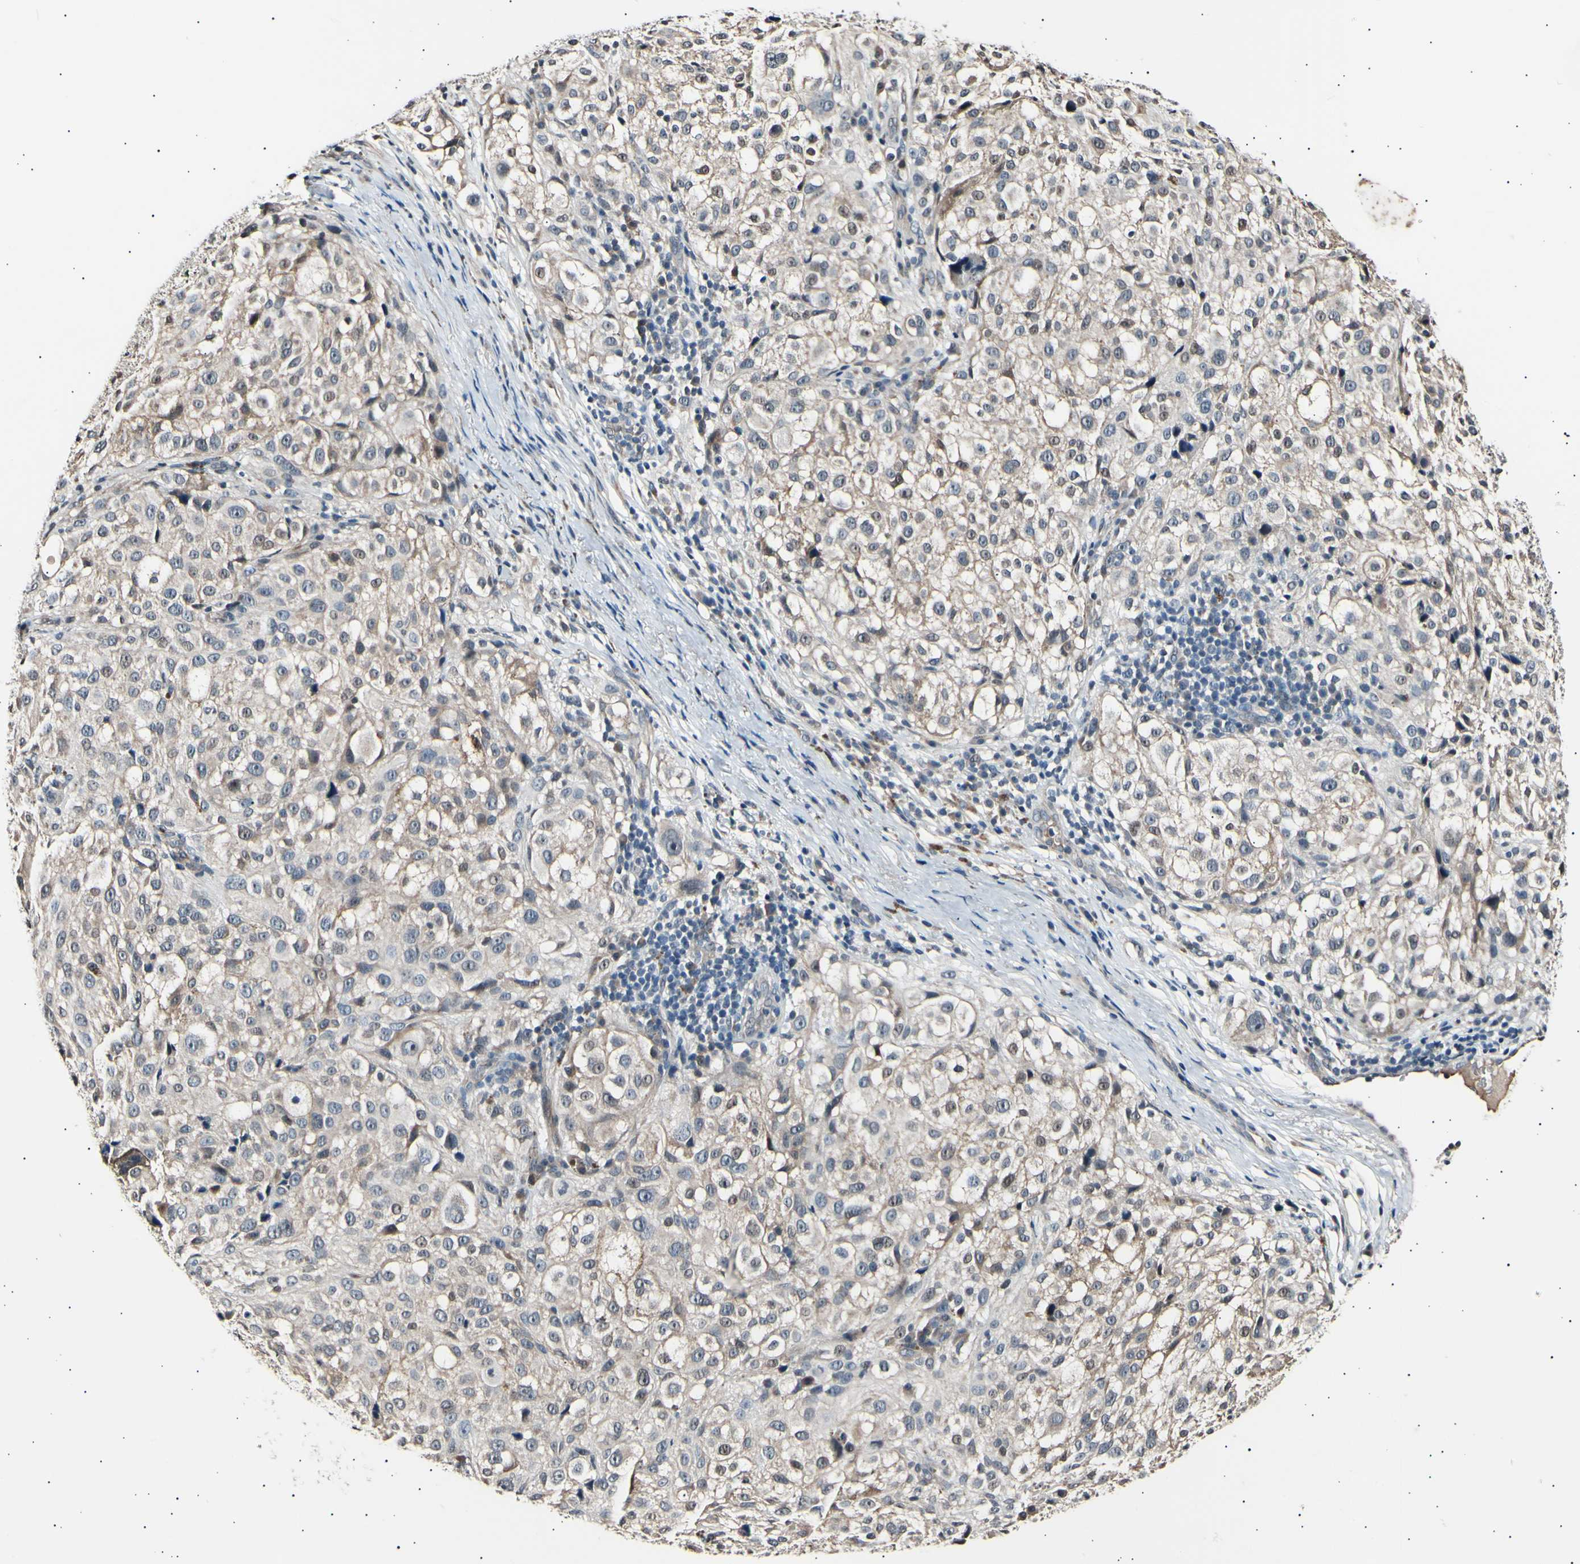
{"staining": {"intensity": "weak", "quantity": ">75%", "location": "cytoplasmic/membranous"}, "tissue": "melanoma", "cell_type": "Tumor cells", "image_type": "cancer", "snomed": [{"axis": "morphology", "description": "Necrosis, NOS"}, {"axis": "morphology", "description": "Malignant melanoma, NOS"}, {"axis": "topography", "description": "Skin"}], "caption": "Tumor cells display low levels of weak cytoplasmic/membranous positivity in about >75% of cells in melanoma. (Brightfield microscopy of DAB IHC at high magnification).", "gene": "AK1", "patient": {"sex": "female", "age": 87}}